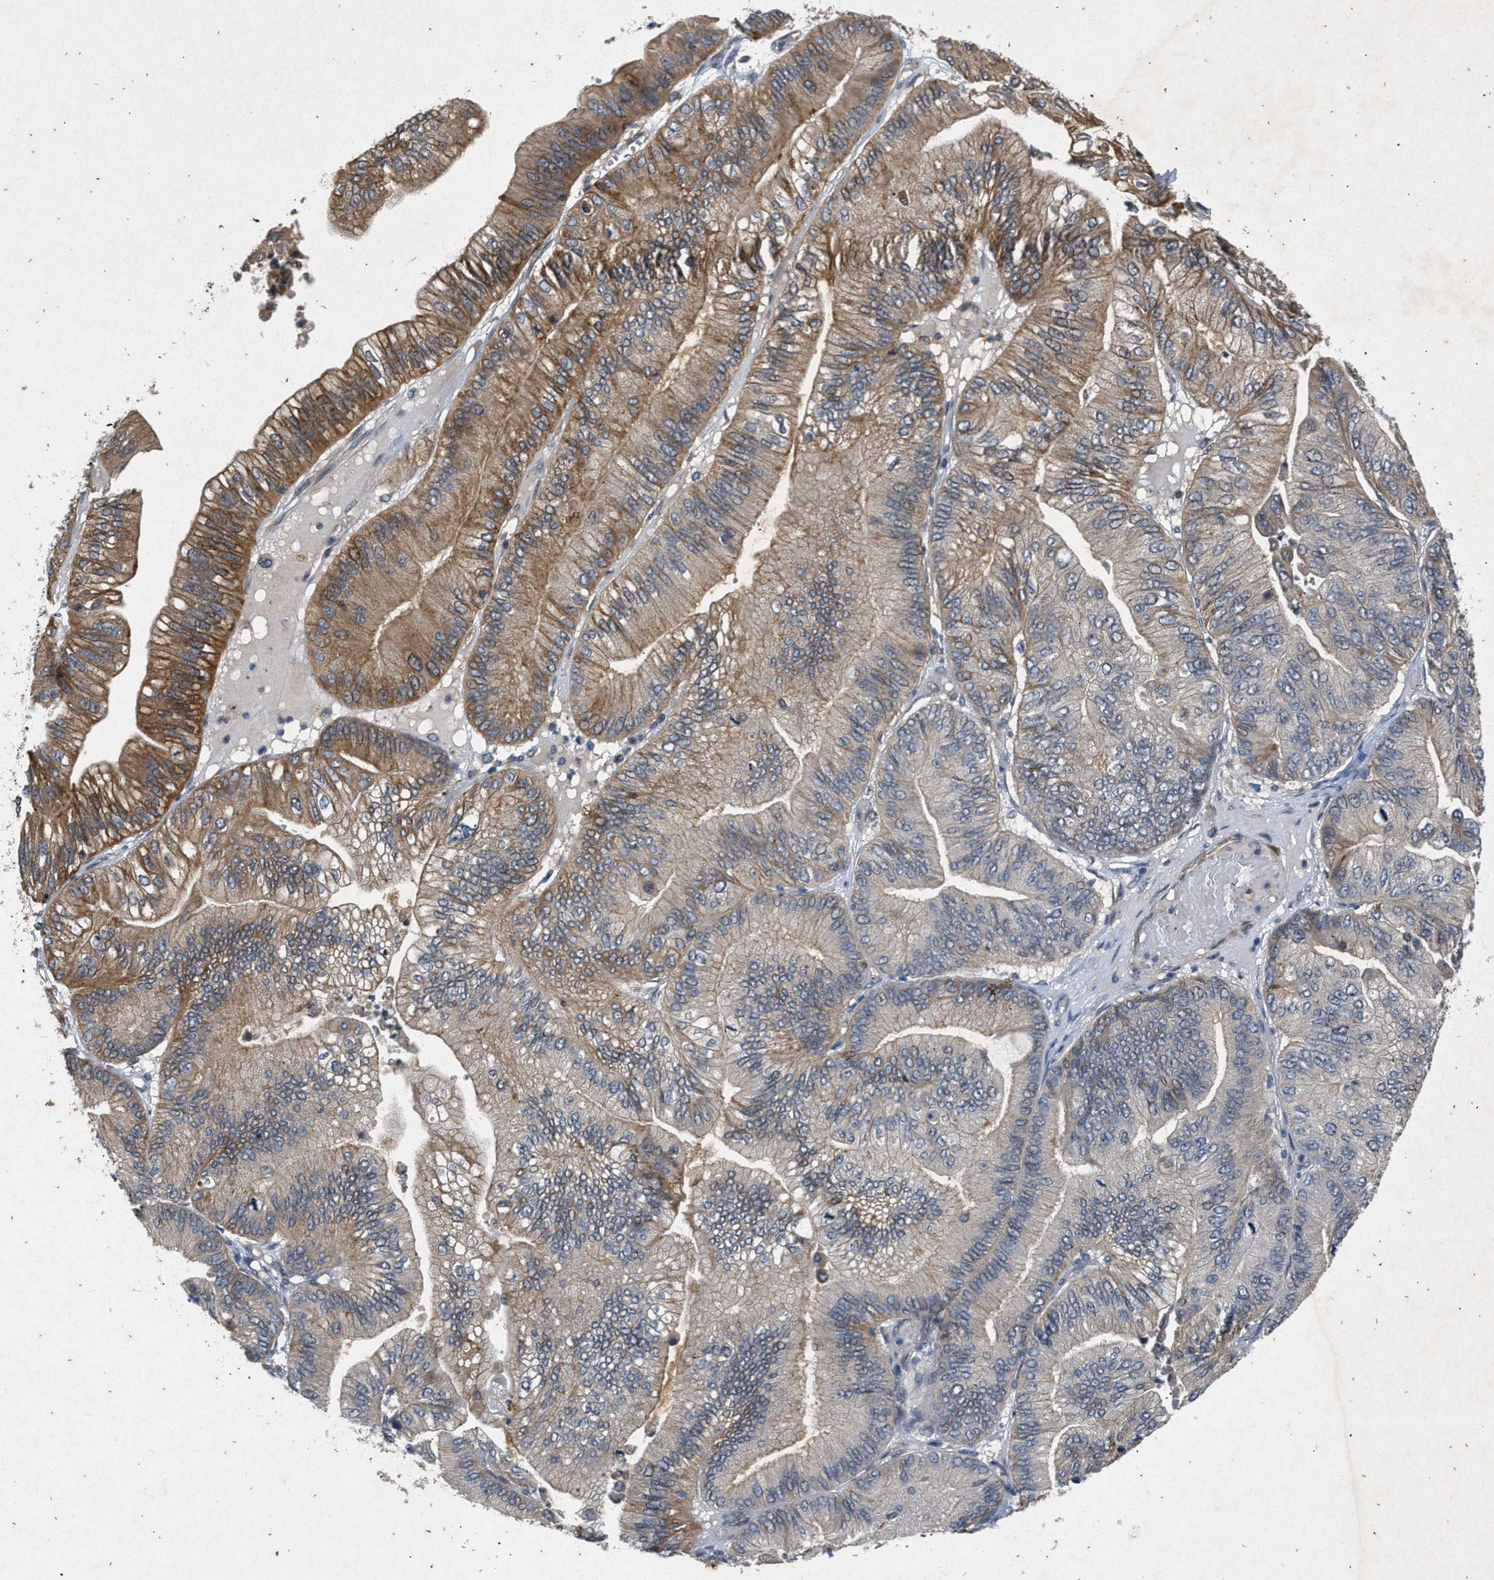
{"staining": {"intensity": "moderate", "quantity": "25%-75%", "location": "cytoplasmic/membranous"}, "tissue": "ovarian cancer", "cell_type": "Tumor cells", "image_type": "cancer", "snomed": [{"axis": "morphology", "description": "Cystadenocarcinoma, mucinous, NOS"}, {"axis": "topography", "description": "Ovary"}], "caption": "Immunohistochemical staining of human ovarian cancer (mucinous cystadenocarcinoma) reveals moderate cytoplasmic/membranous protein staining in approximately 25%-75% of tumor cells.", "gene": "PRKG2", "patient": {"sex": "female", "age": 61}}